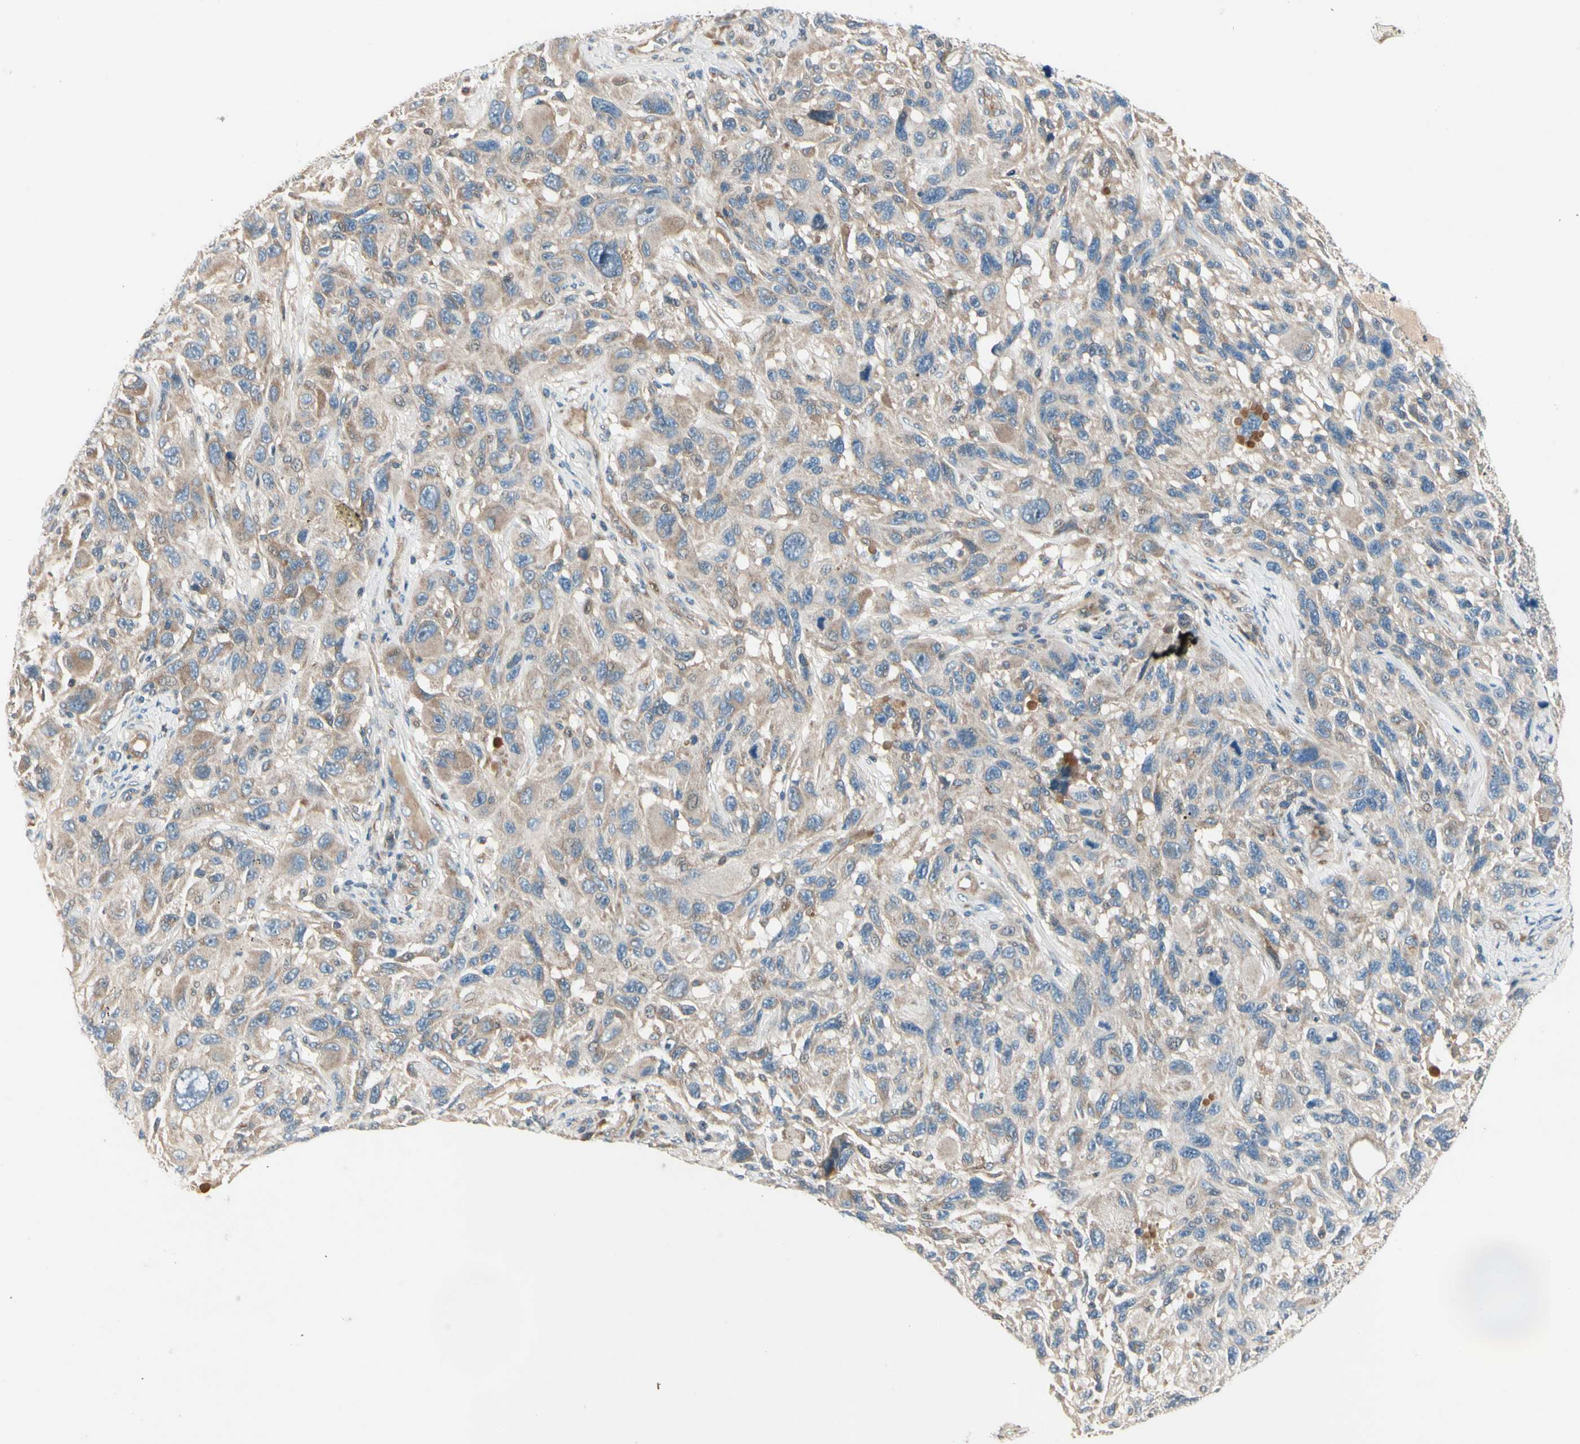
{"staining": {"intensity": "weak", "quantity": ">75%", "location": "cytoplasmic/membranous"}, "tissue": "melanoma", "cell_type": "Tumor cells", "image_type": "cancer", "snomed": [{"axis": "morphology", "description": "Malignant melanoma, NOS"}, {"axis": "topography", "description": "Skin"}], "caption": "This micrograph reveals IHC staining of human melanoma, with low weak cytoplasmic/membranous positivity in about >75% of tumor cells.", "gene": "ABCA3", "patient": {"sex": "male", "age": 53}}